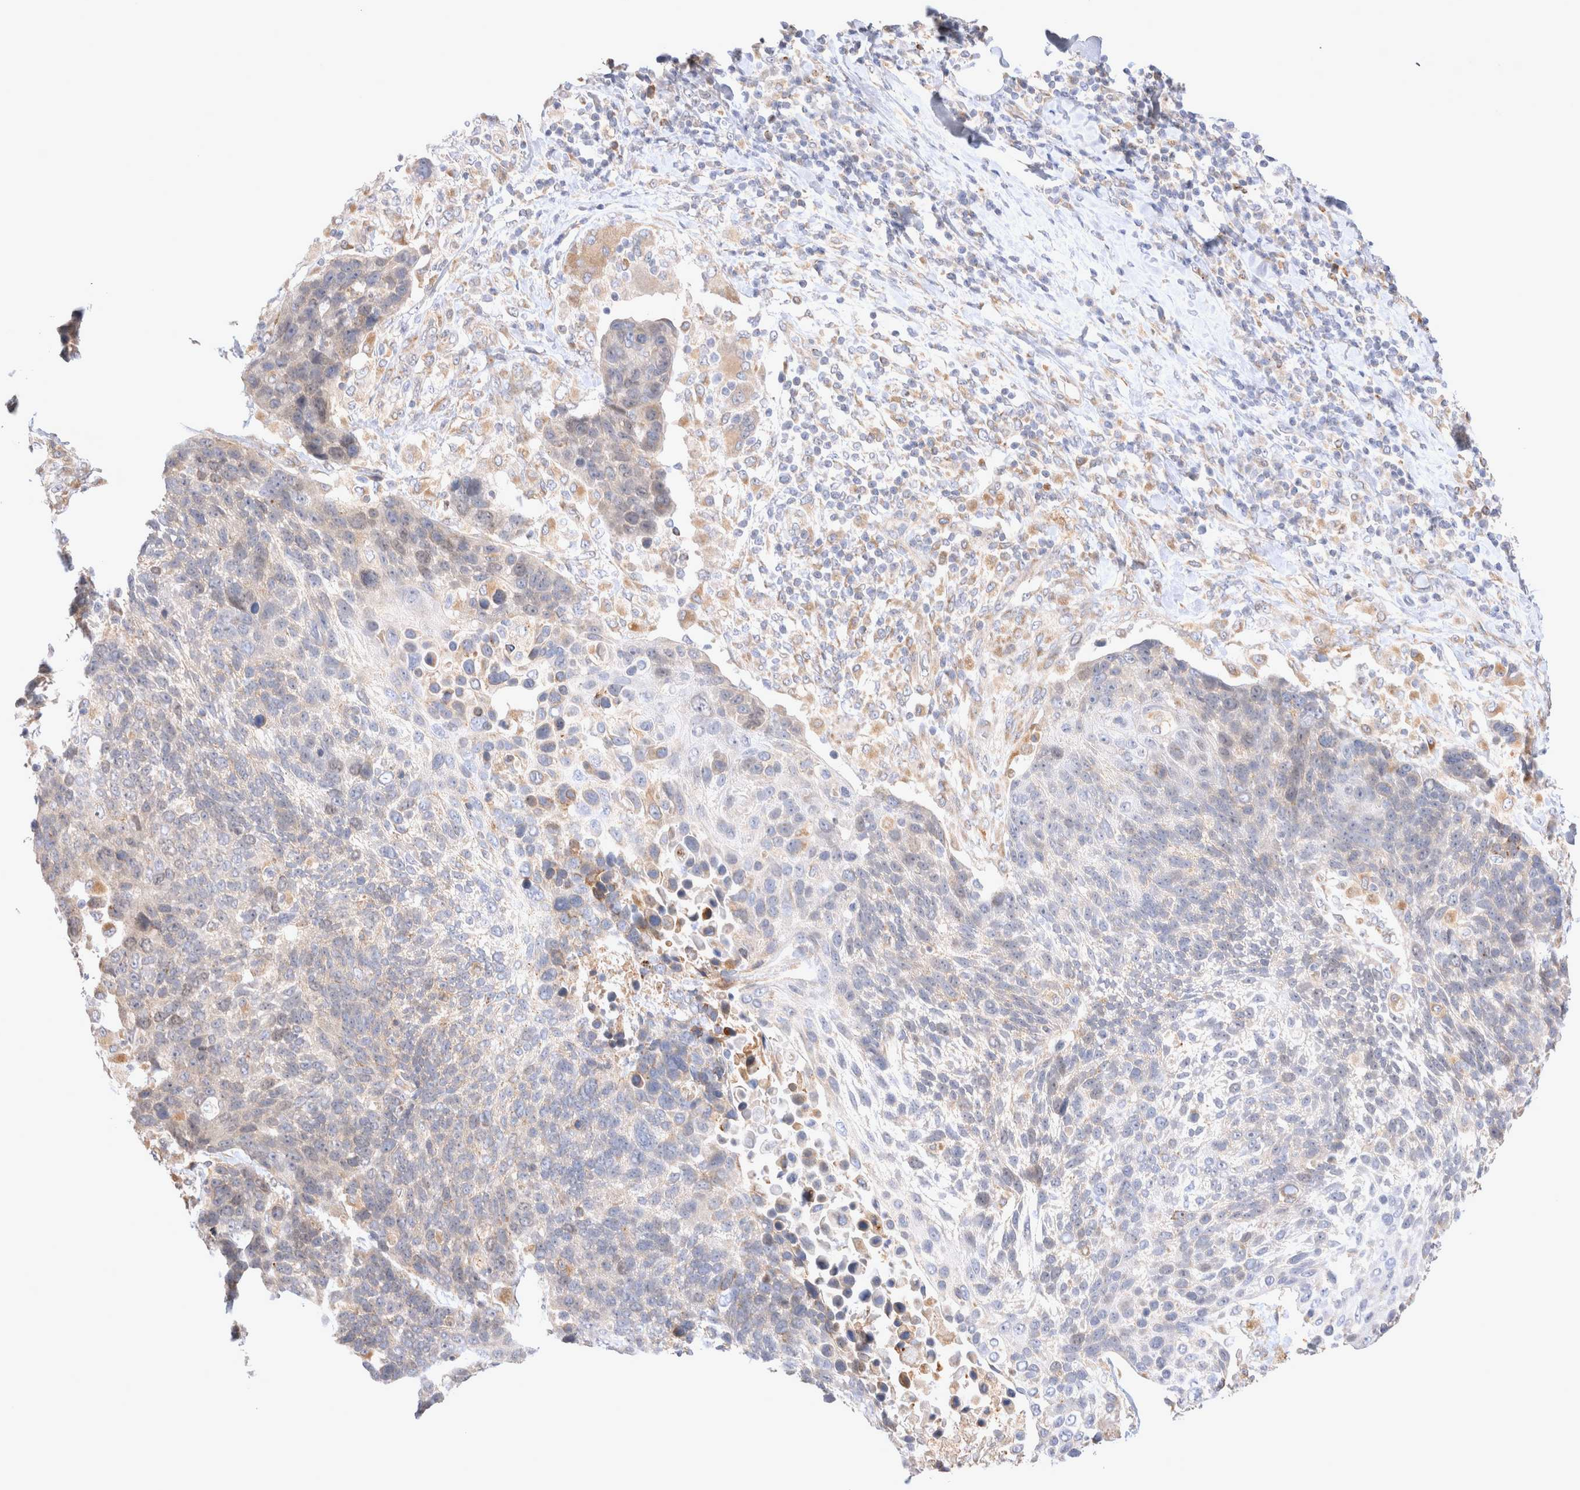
{"staining": {"intensity": "weak", "quantity": "<25%", "location": "cytoplasmic/membranous"}, "tissue": "lung cancer", "cell_type": "Tumor cells", "image_type": "cancer", "snomed": [{"axis": "morphology", "description": "Squamous cell carcinoma, NOS"}, {"axis": "topography", "description": "Lung"}], "caption": "IHC histopathology image of lung cancer (squamous cell carcinoma) stained for a protein (brown), which displays no positivity in tumor cells.", "gene": "NPC1", "patient": {"sex": "male", "age": 66}}